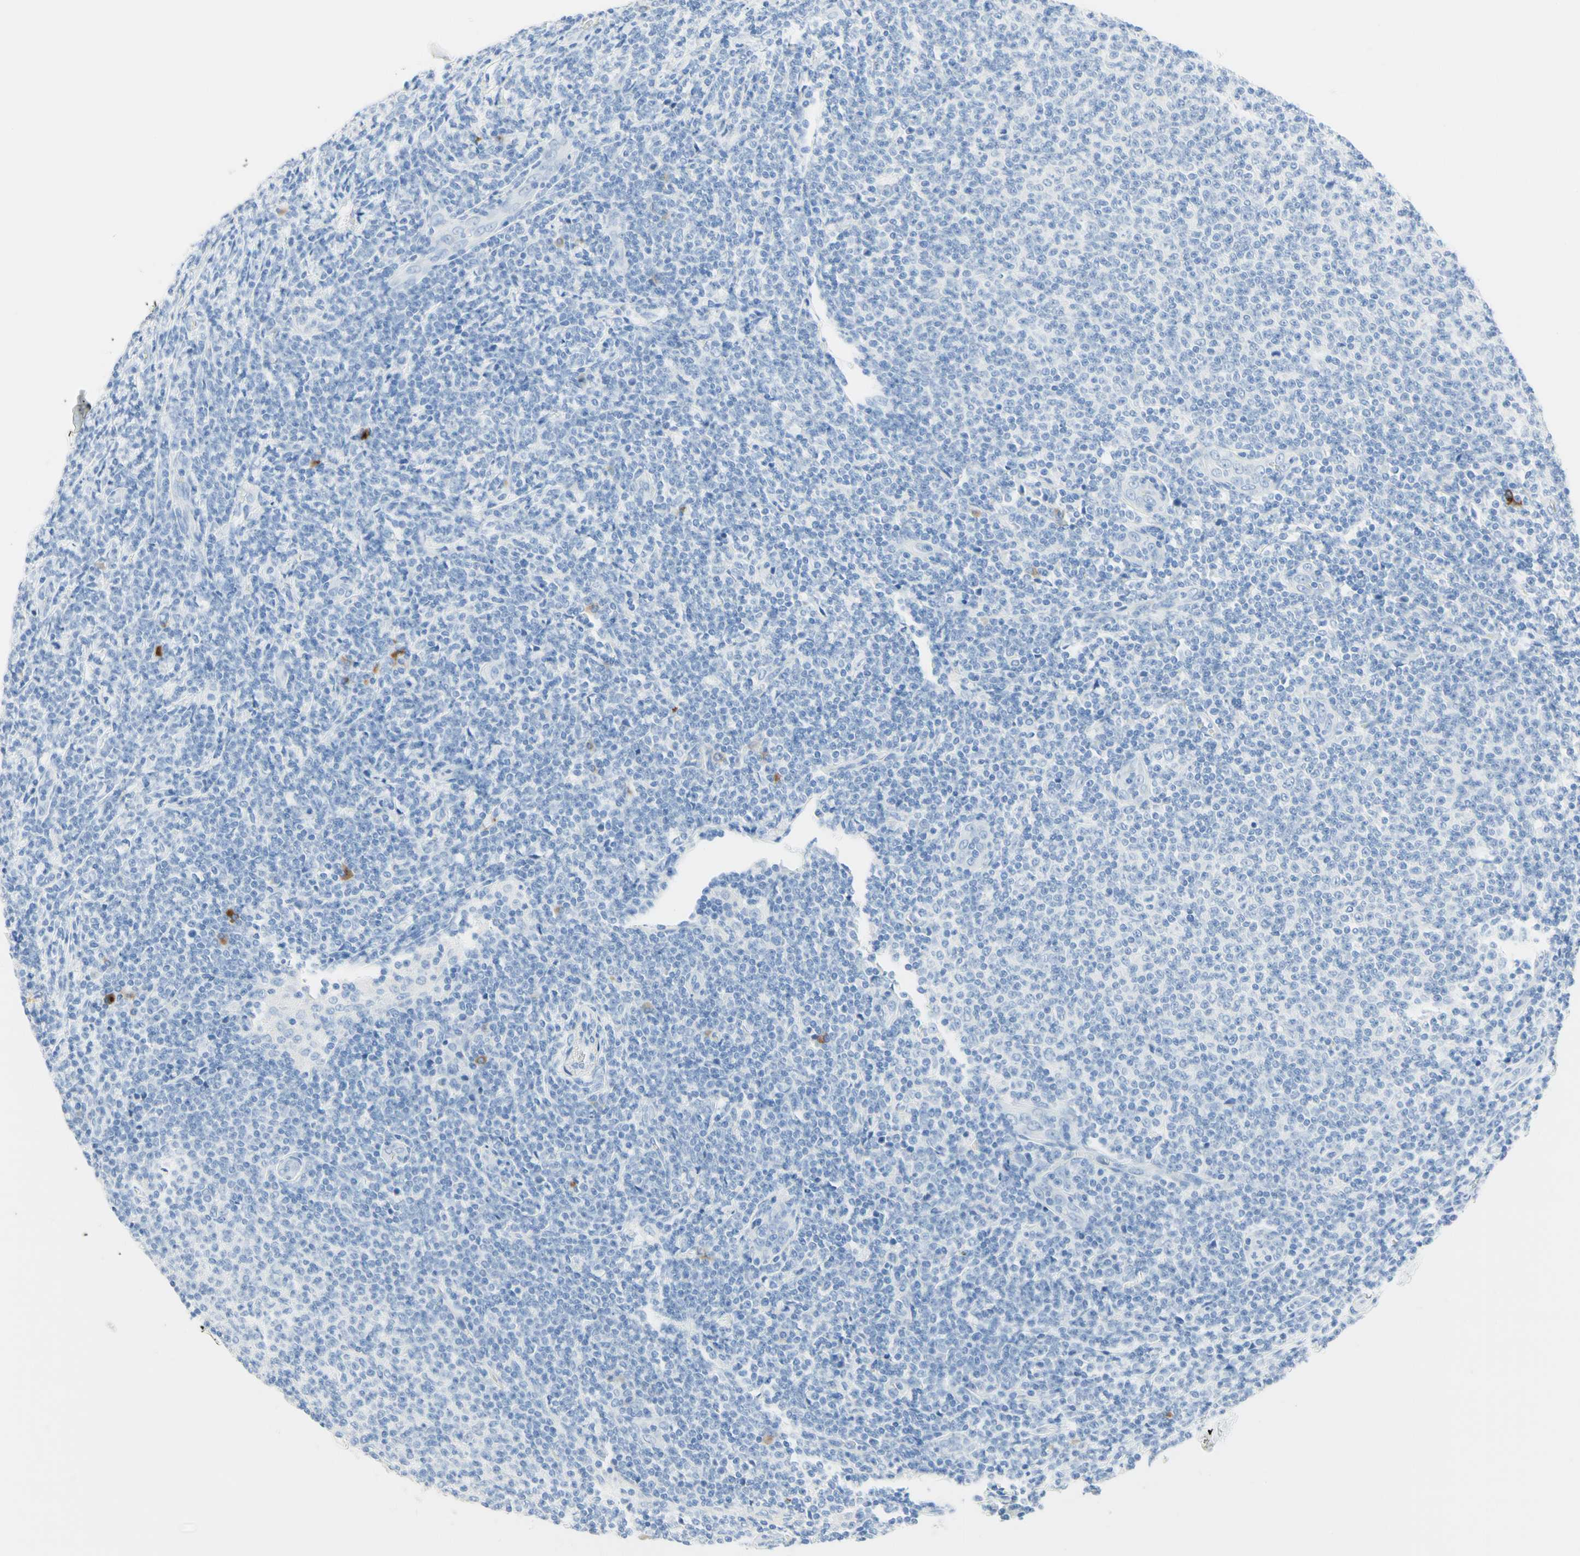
{"staining": {"intensity": "negative", "quantity": "none", "location": "none"}, "tissue": "lymphoma", "cell_type": "Tumor cells", "image_type": "cancer", "snomed": [{"axis": "morphology", "description": "Malignant lymphoma, non-Hodgkin's type, Low grade"}, {"axis": "topography", "description": "Lymph node"}], "caption": "The image reveals no significant positivity in tumor cells of low-grade malignant lymphoma, non-Hodgkin's type.", "gene": "IL6ST", "patient": {"sex": "male", "age": 66}}